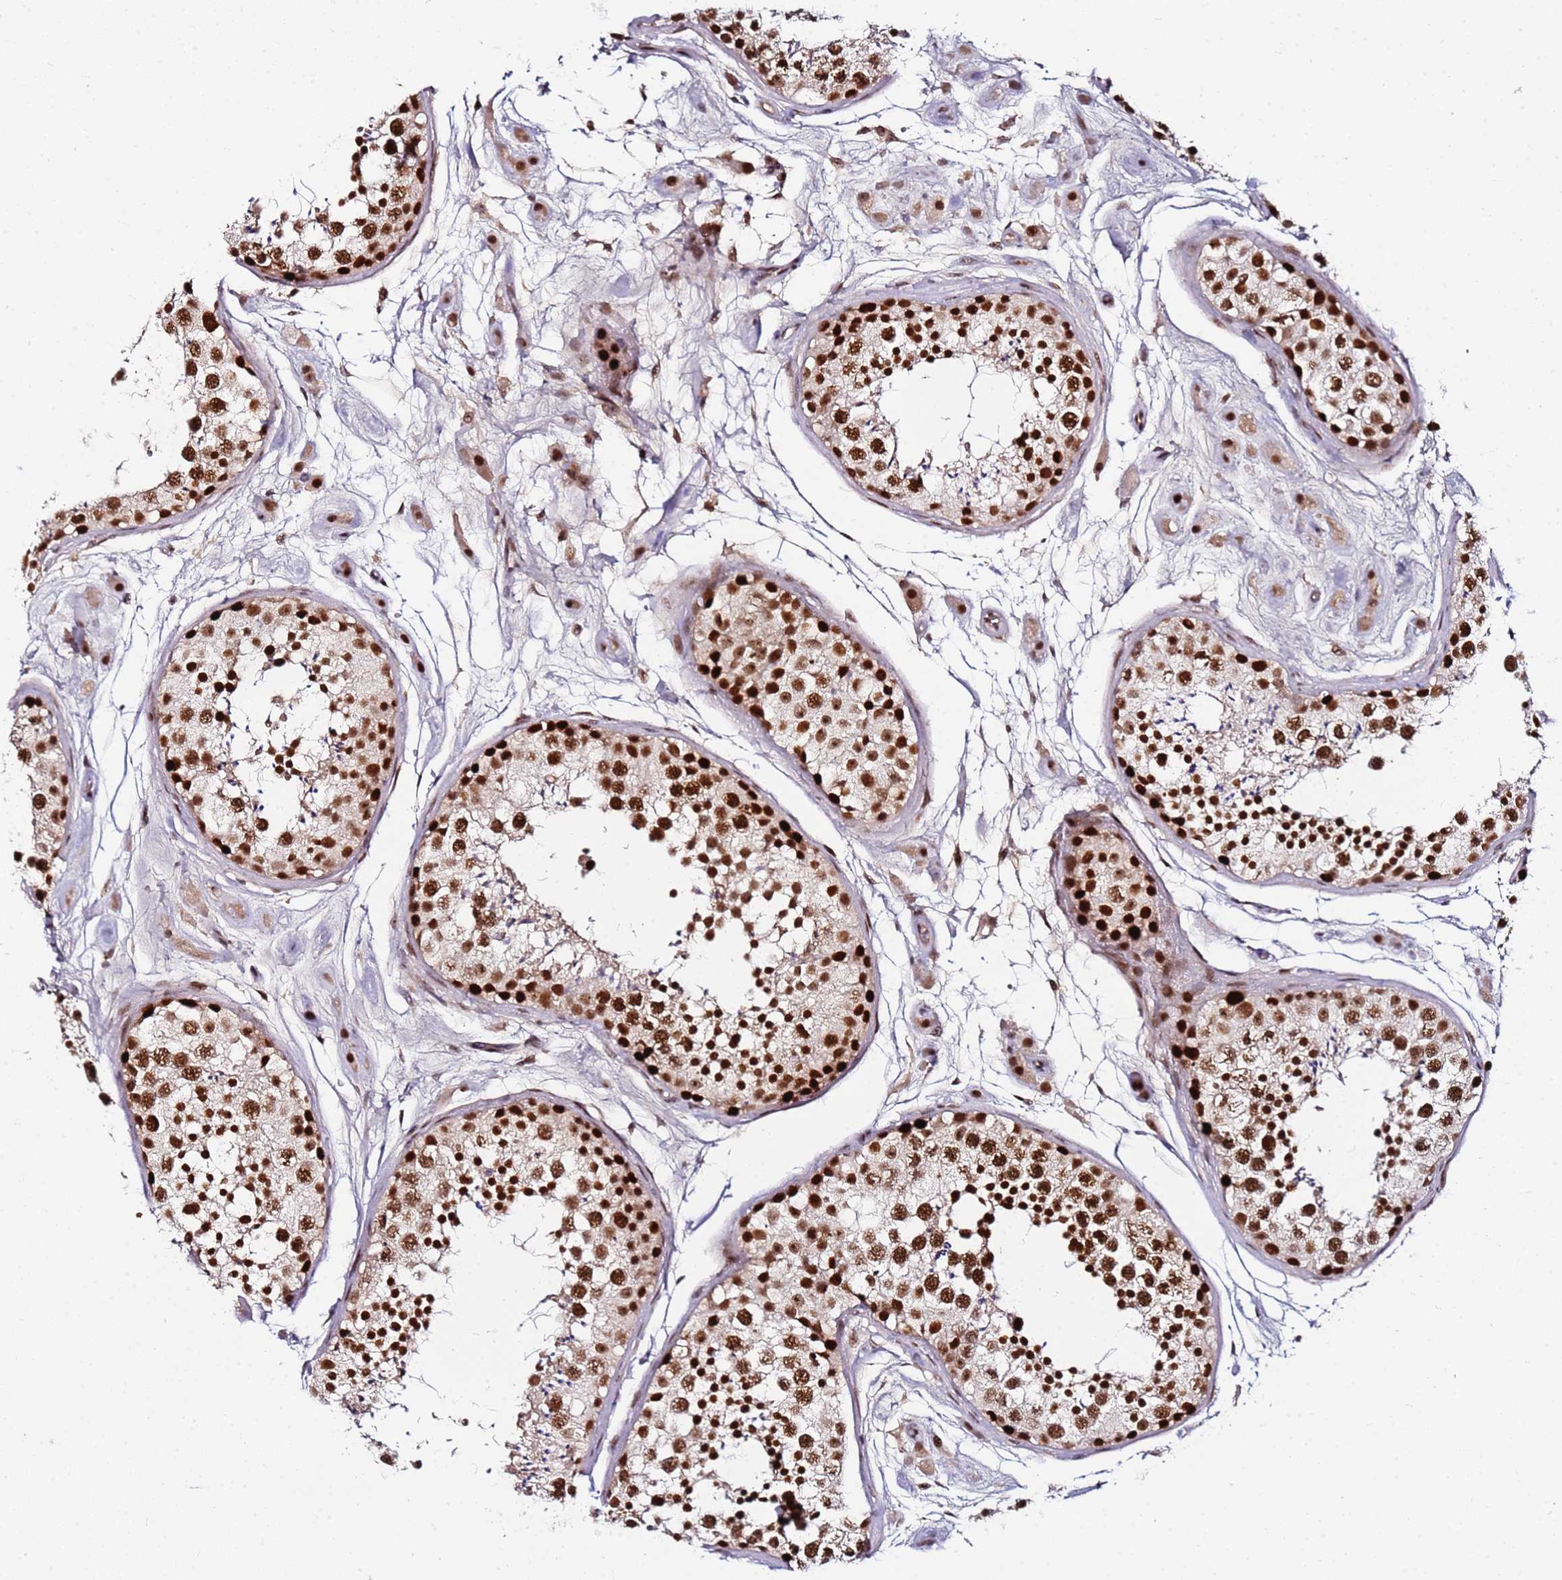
{"staining": {"intensity": "strong", "quantity": ">75%", "location": "nuclear"}, "tissue": "testis", "cell_type": "Cells in seminiferous ducts", "image_type": "normal", "snomed": [{"axis": "morphology", "description": "Normal tissue, NOS"}, {"axis": "topography", "description": "Testis"}], "caption": "High-magnification brightfield microscopy of unremarkable testis stained with DAB (3,3'-diaminobenzidine) (brown) and counterstained with hematoxylin (blue). cells in seminiferous ducts exhibit strong nuclear expression is present in about>75% of cells.", "gene": "FCF1", "patient": {"sex": "male", "age": 25}}